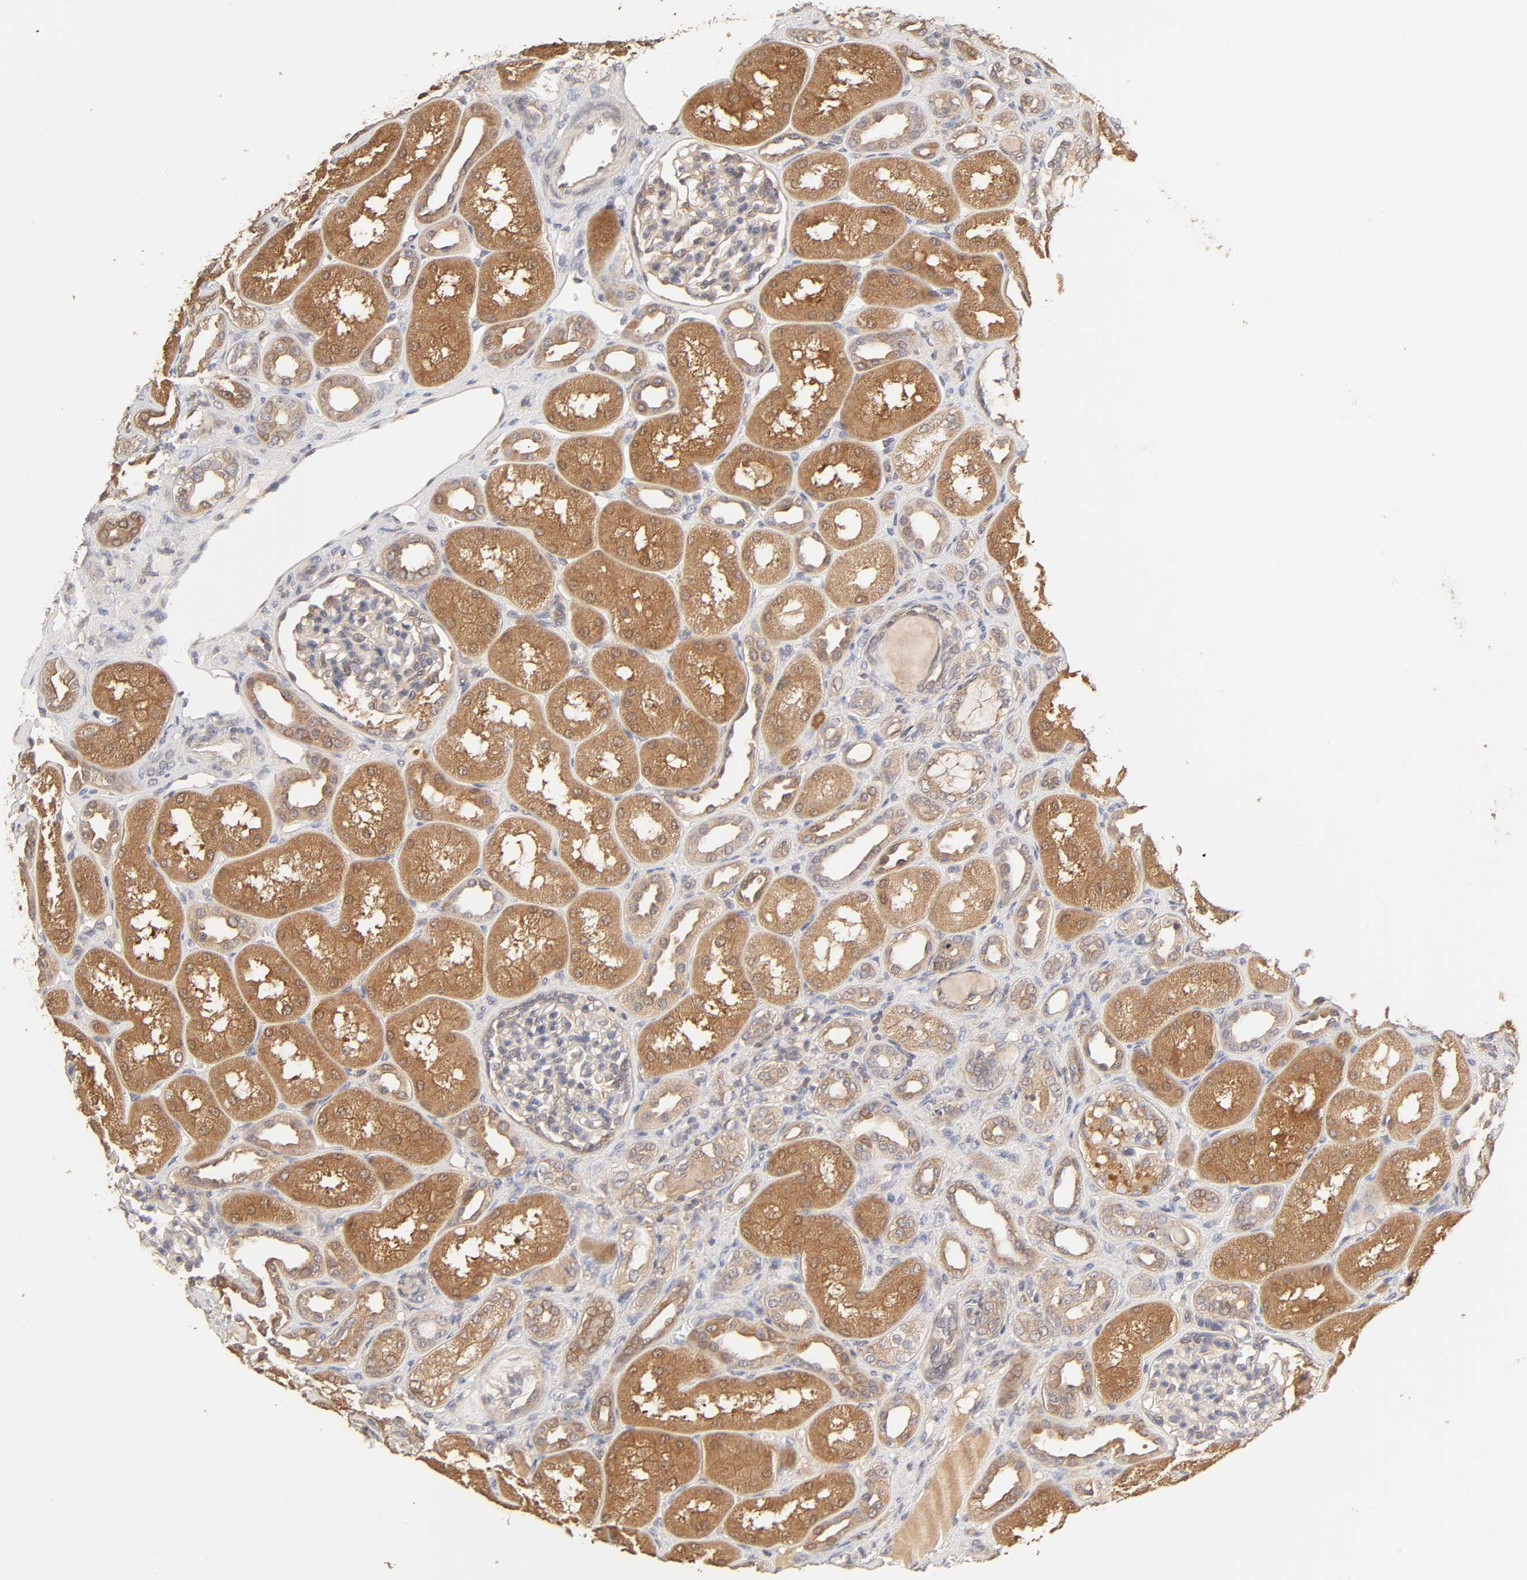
{"staining": {"intensity": "weak", "quantity": ">75%", "location": "cytoplasmic/membranous"}, "tissue": "kidney", "cell_type": "Cells in glomeruli", "image_type": "normal", "snomed": [{"axis": "morphology", "description": "Normal tissue, NOS"}, {"axis": "topography", "description": "Kidney"}], "caption": "Immunohistochemical staining of benign kidney reveals weak cytoplasmic/membranous protein expression in about >75% of cells in glomeruli.", "gene": "AP1G2", "patient": {"sex": "male", "age": 7}}